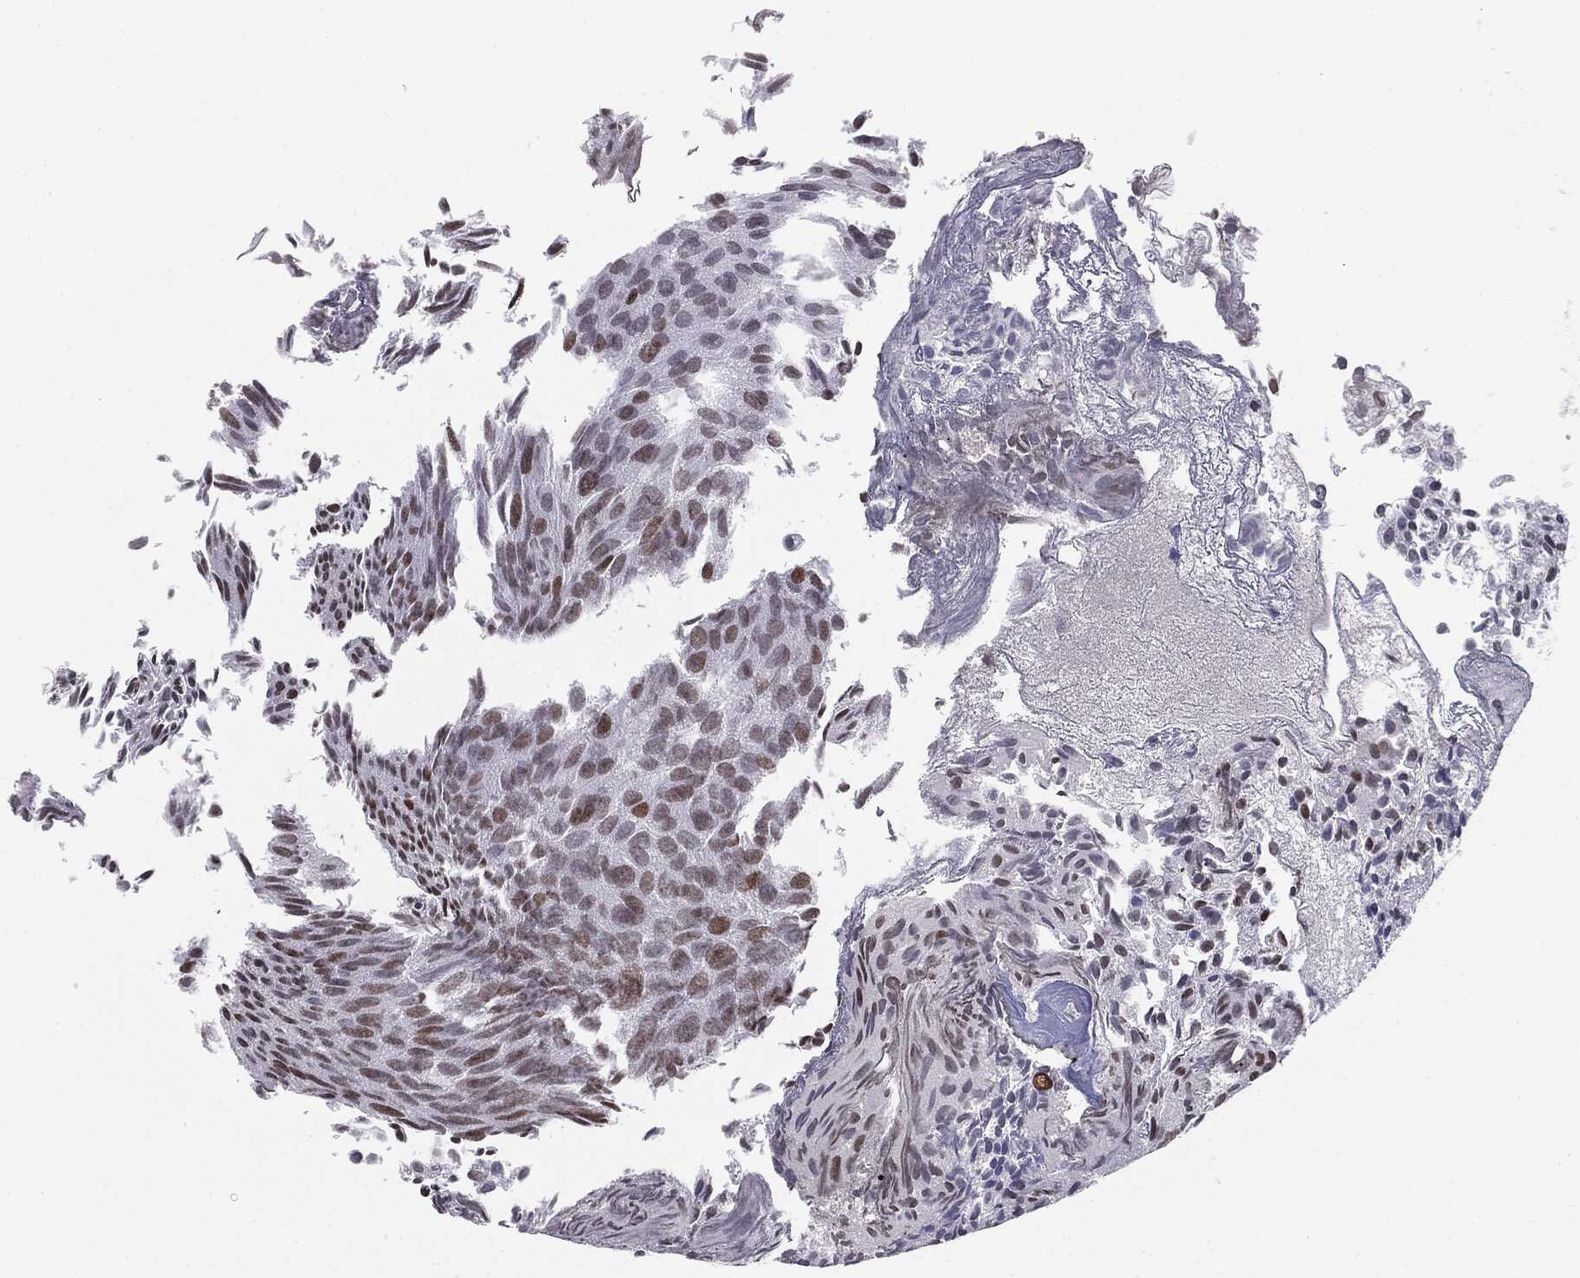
{"staining": {"intensity": "moderate", "quantity": "25%-75%", "location": "nuclear"}, "tissue": "urothelial cancer", "cell_type": "Tumor cells", "image_type": "cancer", "snomed": [{"axis": "morphology", "description": "Urothelial carcinoma, Low grade"}, {"axis": "topography", "description": "Urinary bladder"}], "caption": "Immunohistochemical staining of human urothelial carcinoma (low-grade) reveals moderate nuclear protein staining in approximately 25%-75% of tumor cells.", "gene": "MDC1", "patient": {"sex": "male", "age": 89}}